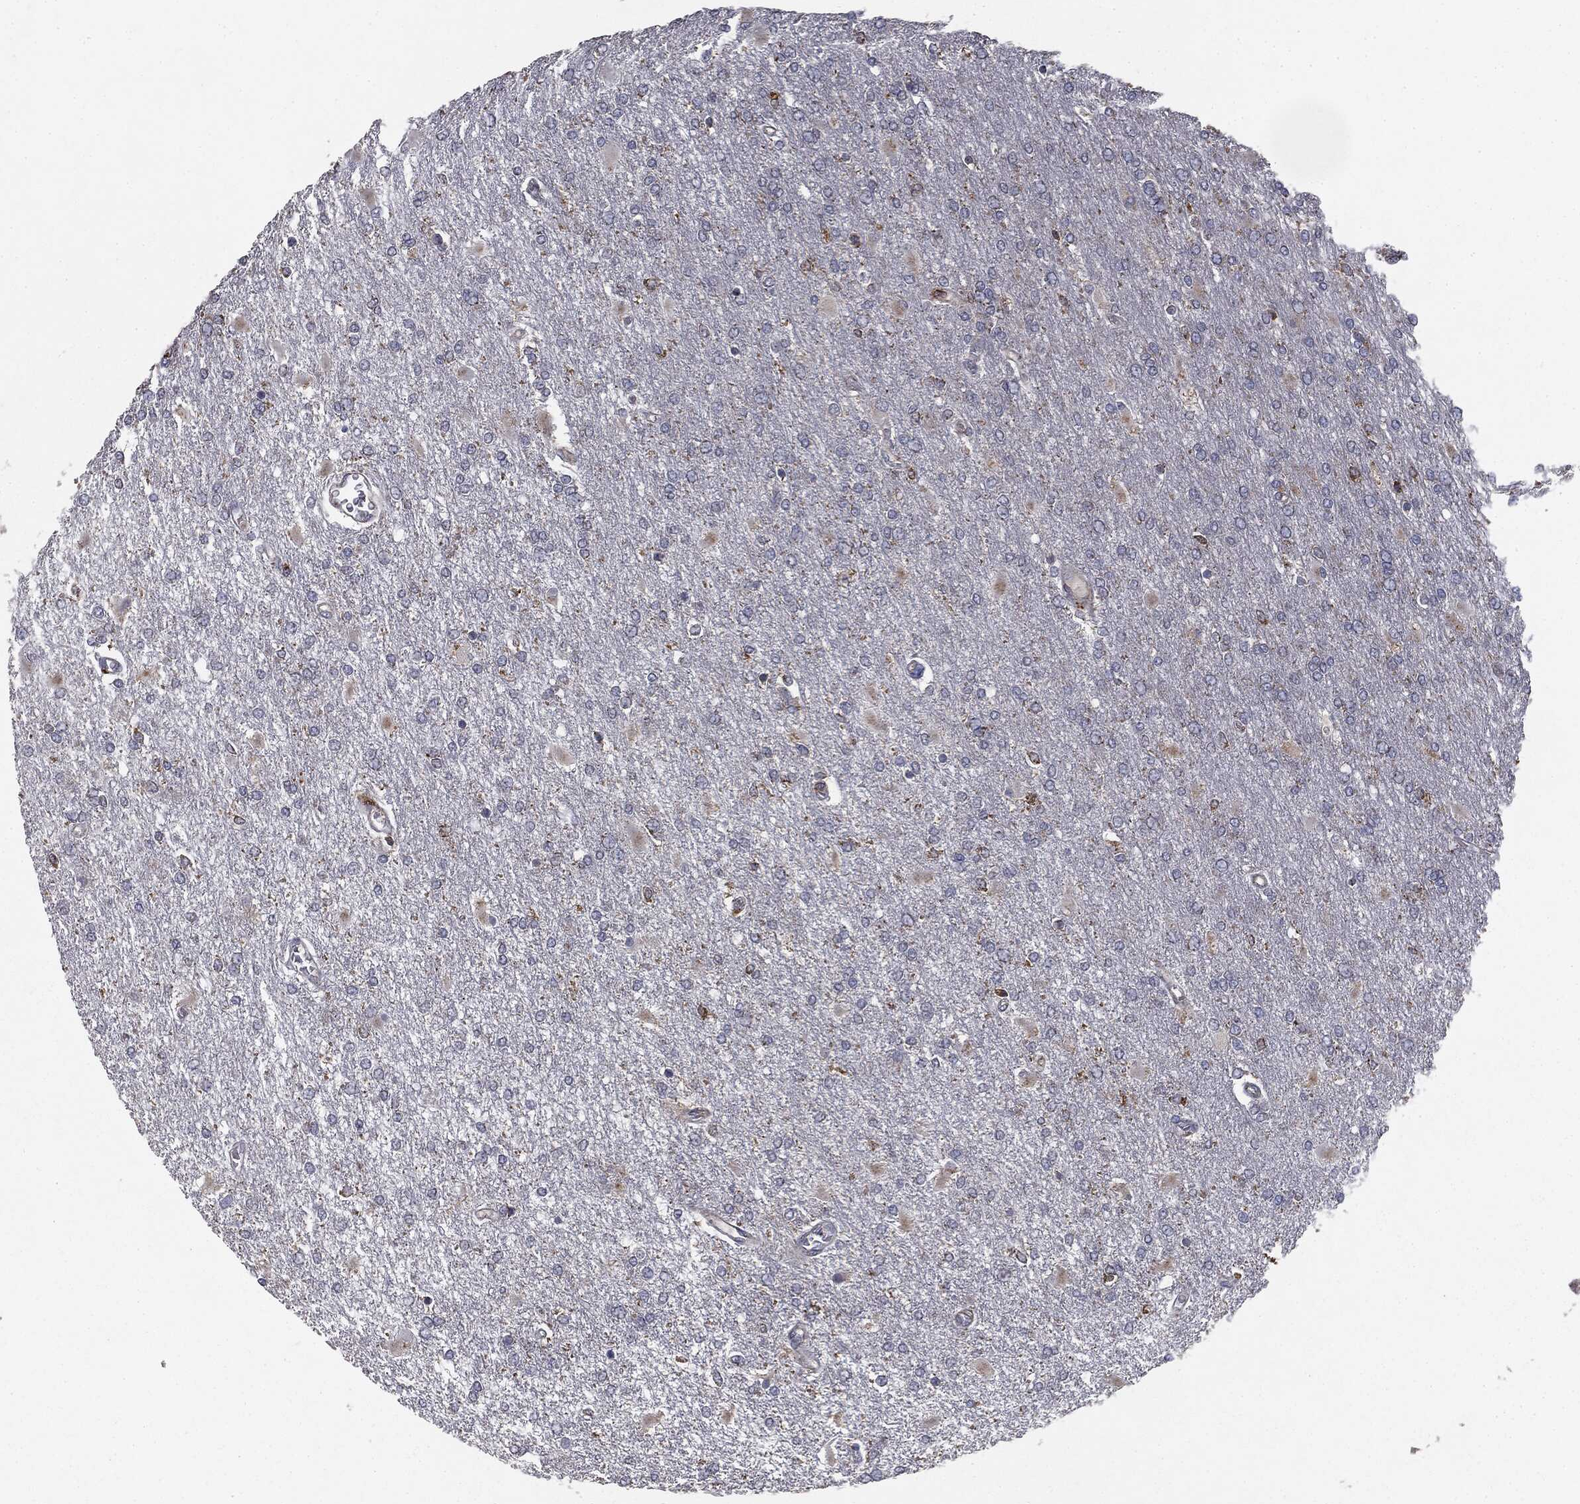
{"staining": {"intensity": "moderate", "quantity": "<25%", "location": "cytoplasmic/membranous"}, "tissue": "glioma", "cell_type": "Tumor cells", "image_type": "cancer", "snomed": [{"axis": "morphology", "description": "Glioma, malignant, High grade"}, {"axis": "topography", "description": "Cerebral cortex"}], "caption": "This is an image of immunohistochemistry (IHC) staining of malignant glioma (high-grade), which shows moderate expression in the cytoplasmic/membranous of tumor cells.", "gene": "CTSA", "patient": {"sex": "male", "age": 79}}